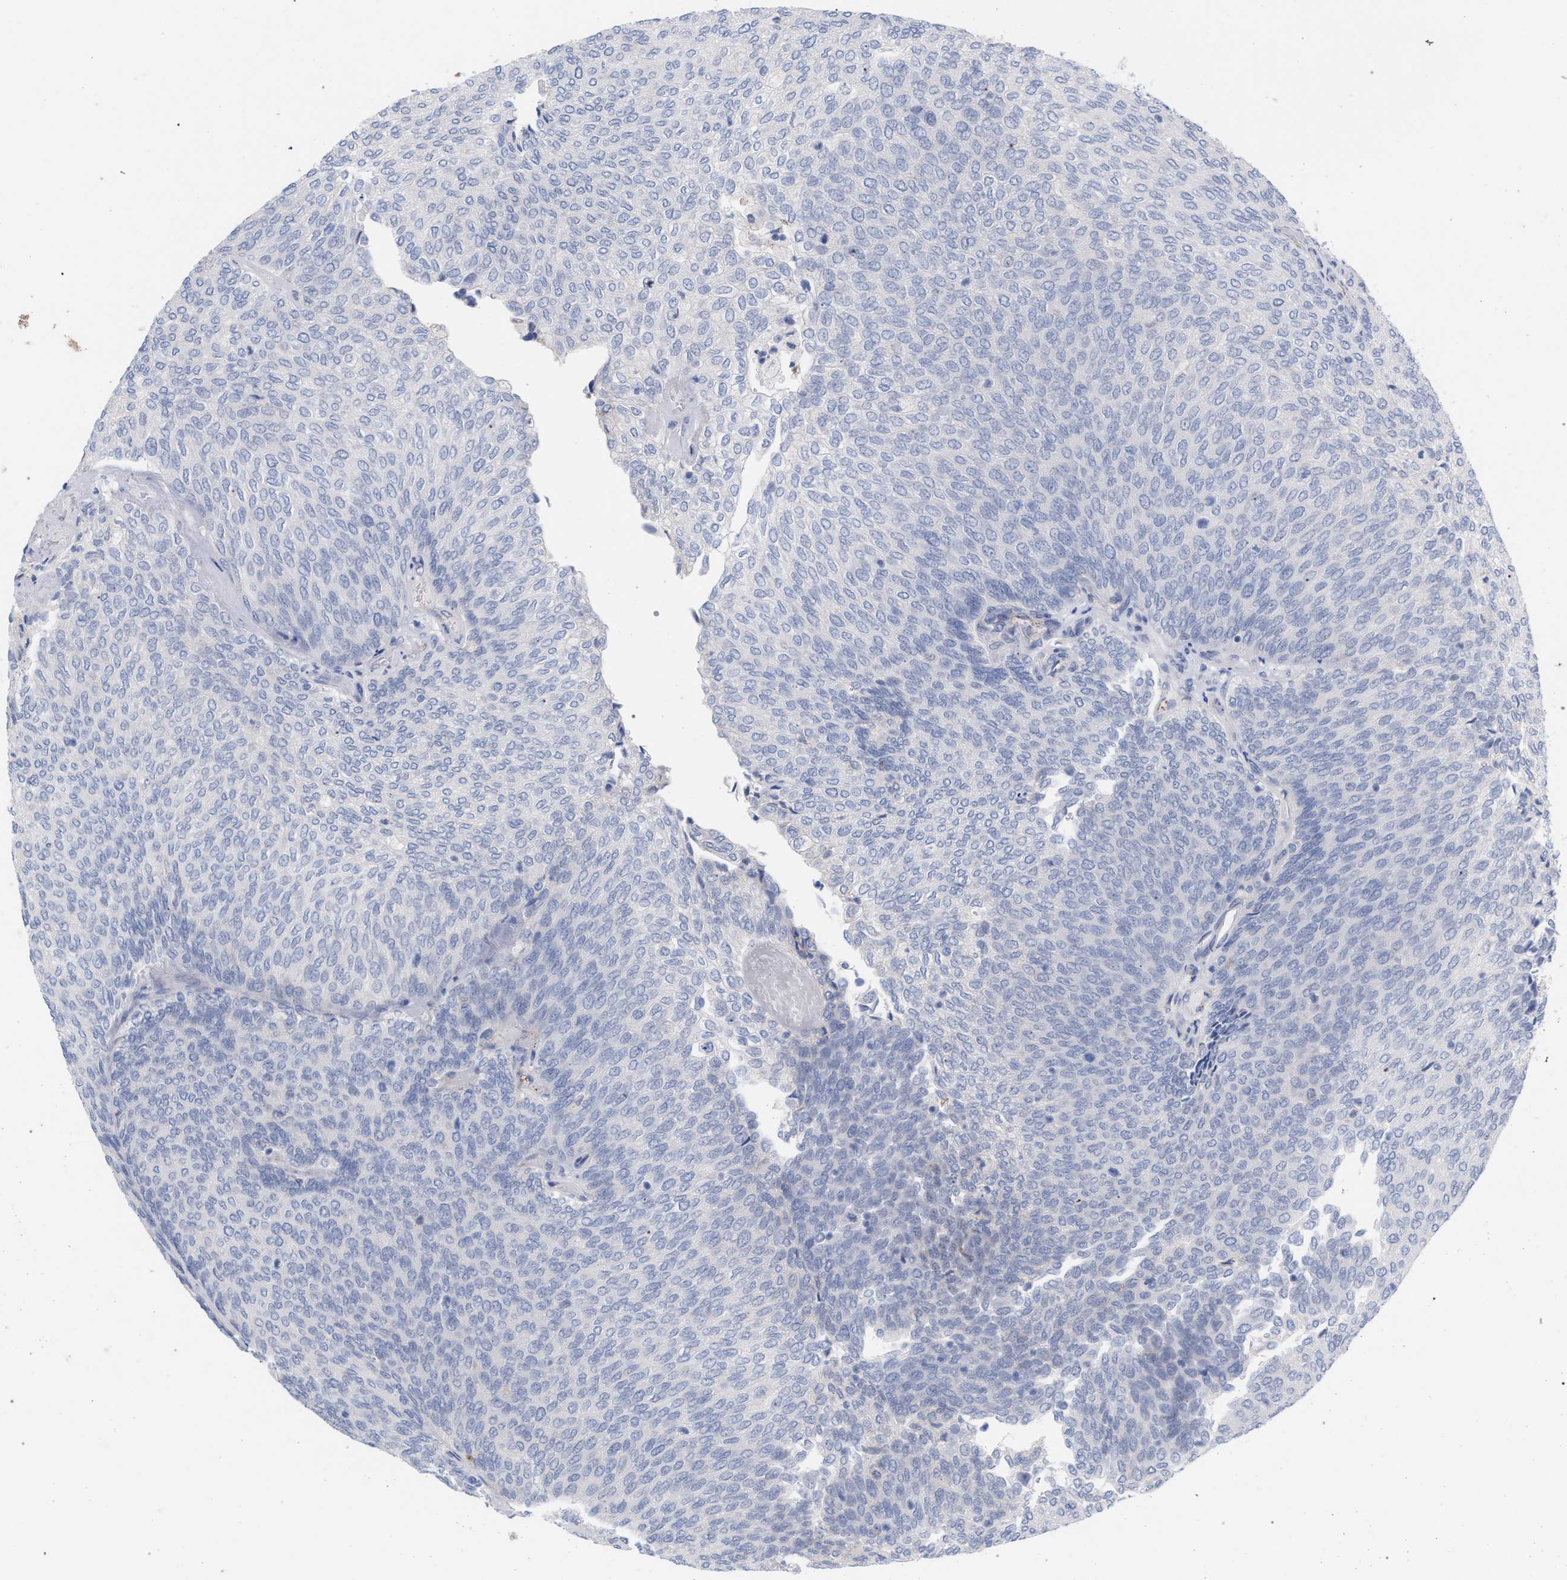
{"staining": {"intensity": "negative", "quantity": "none", "location": "none"}, "tissue": "urothelial cancer", "cell_type": "Tumor cells", "image_type": "cancer", "snomed": [{"axis": "morphology", "description": "Urothelial carcinoma, Low grade"}, {"axis": "topography", "description": "Urinary bladder"}], "caption": "The IHC photomicrograph has no significant expression in tumor cells of urothelial cancer tissue. (Stains: DAB (3,3'-diaminobenzidine) immunohistochemistry (IHC) with hematoxylin counter stain, Microscopy: brightfield microscopy at high magnification).", "gene": "FHOD3", "patient": {"sex": "female", "age": 79}}